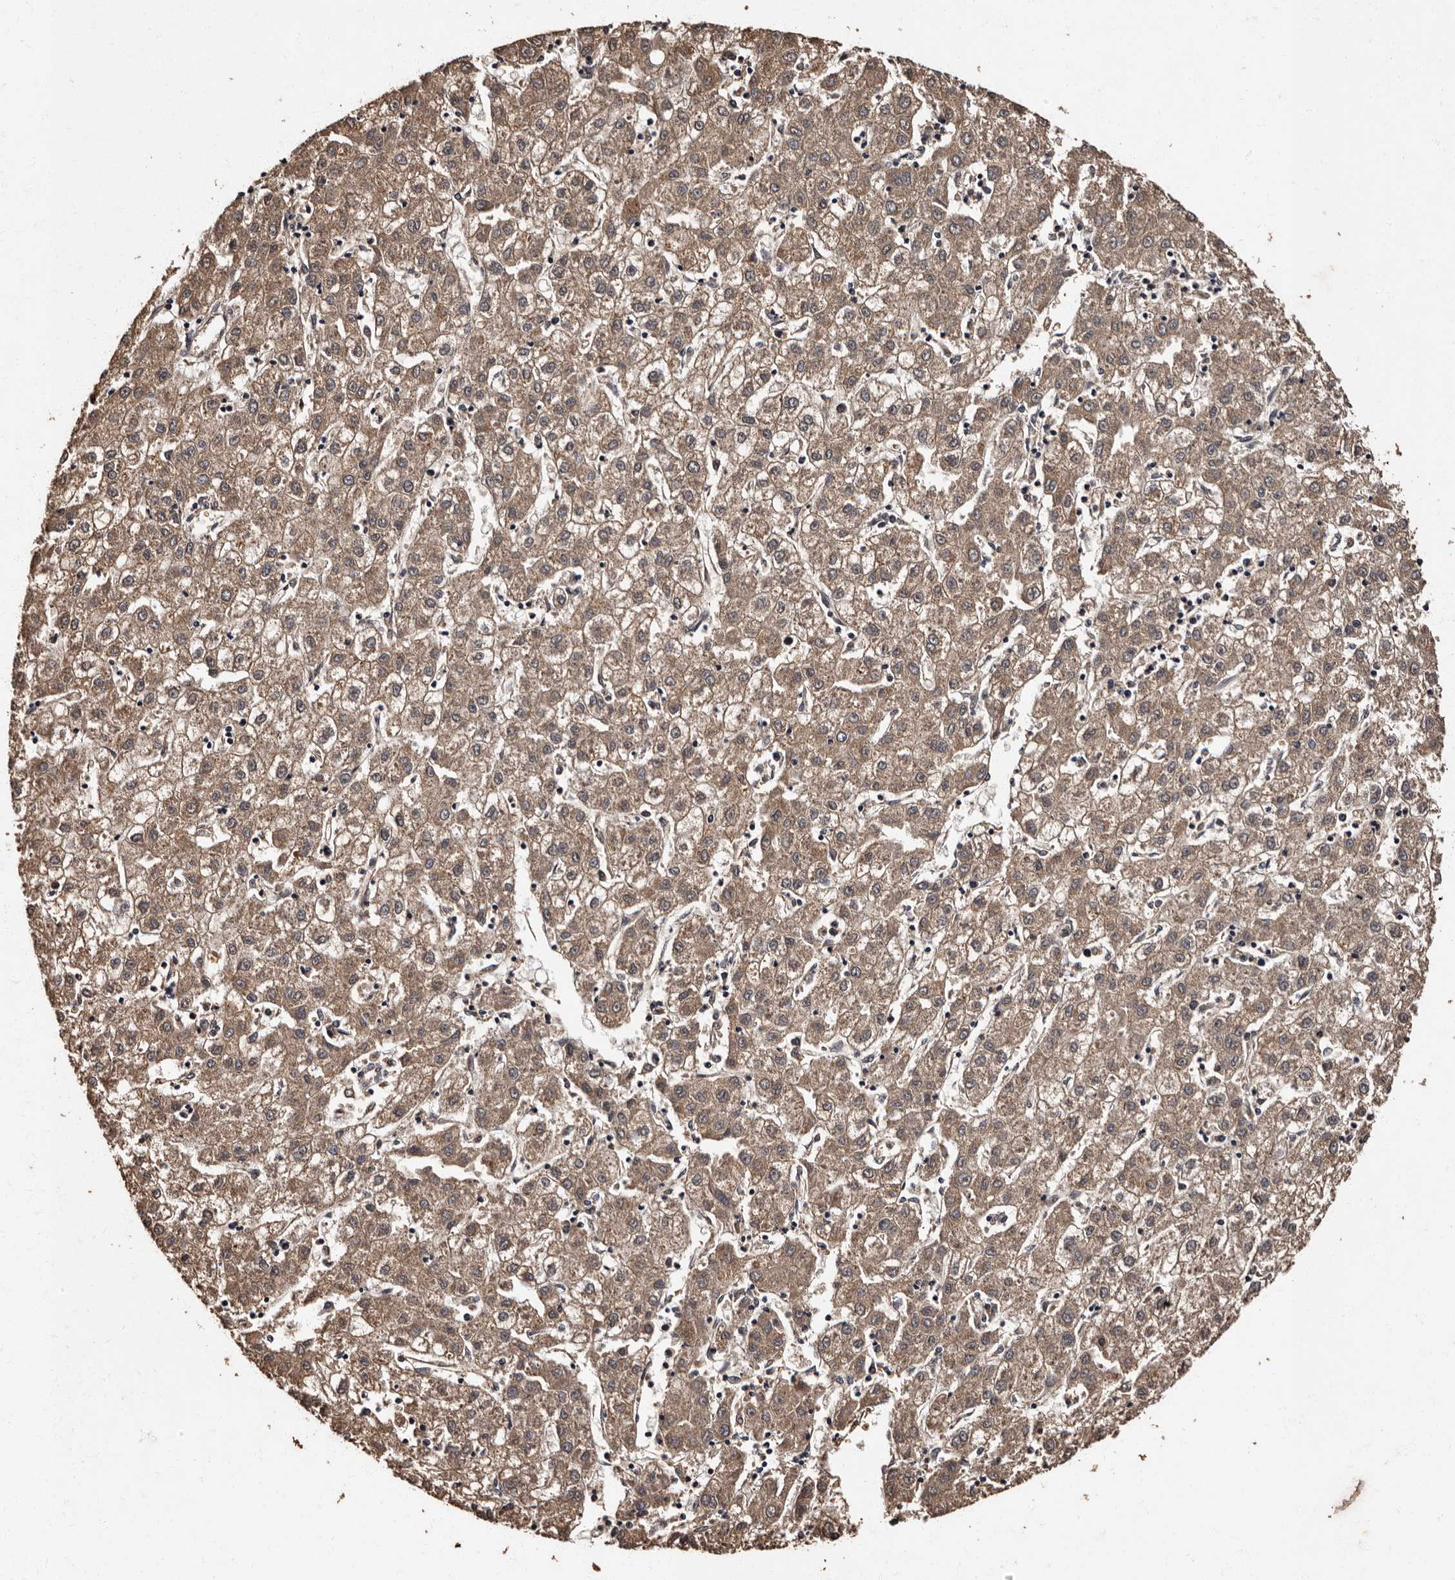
{"staining": {"intensity": "moderate", "quantity": ">75%", "location": "cytoplasmic/membranous"}, "tissue": "liver cancer", "cell_type": "Tumor cells", "image_type": "cancer", "snomed": [{"axis": "morphology", "description": "Carcinoma, Hepatocellular, NOS"}, {"axis": "topography", "description": "Liver"}], "caption": "There is medium levels of moderate cytoplasmic/membranous staining in tumor cells of liver hepatocellular carcinoma, as demonstrated by immunohistochemical staining (brown color).", "gene": "ADCK5", "patient": {"sex": "male", "age": 72}}